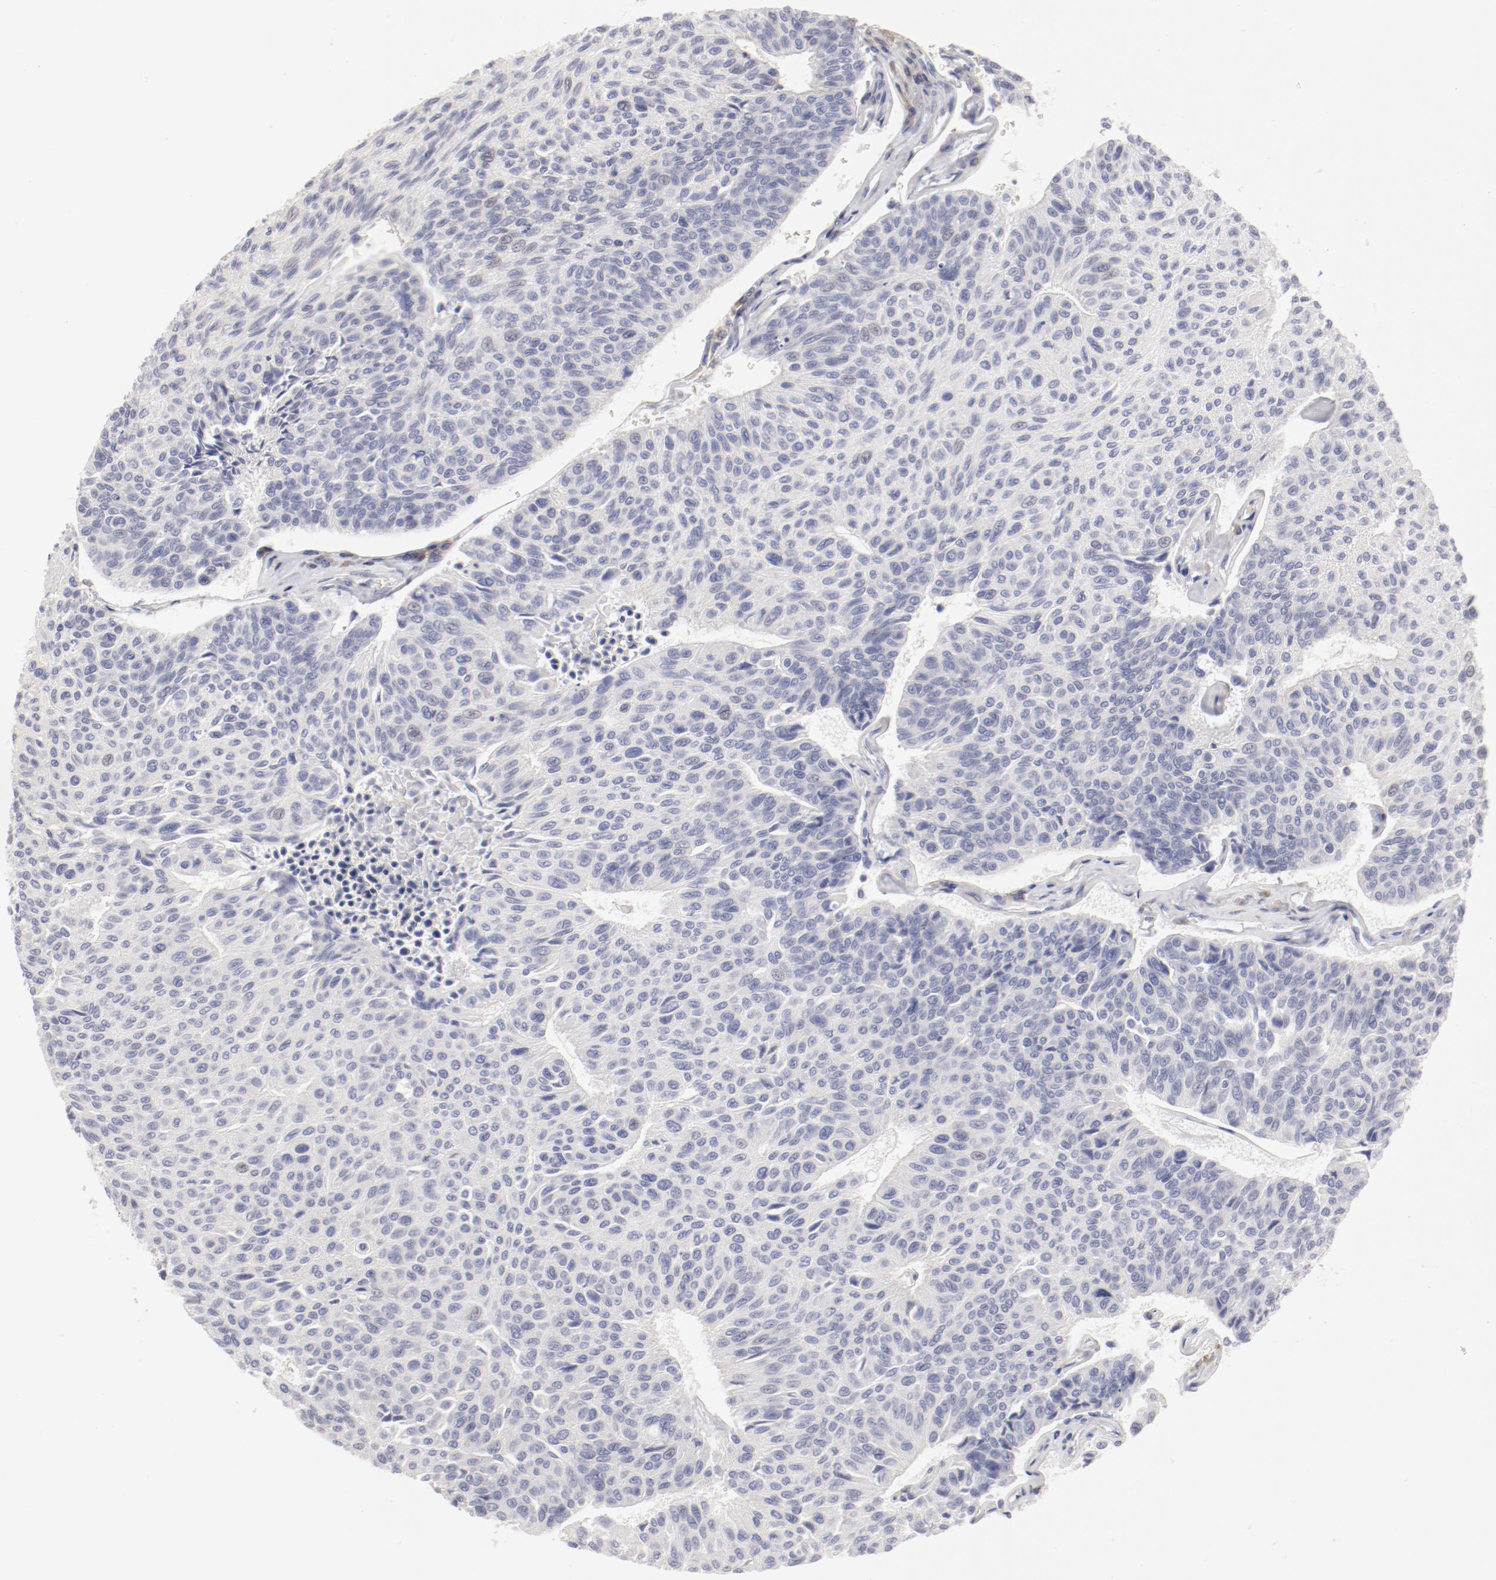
{"staining": {"intensity": "negative", "quantity": "none", "location": "none"}, "tissue": "urothelial cancer", "cell_type": "Tumor cells", "image_type": "cancer", "snomed": [{"axis": "morphology", "description": "Urothelial carcinoma, High grade"}, {"axis": "topography", "description": "Urinary bladder"}], "caption": "A photomicrograph of urothelial cancer stained for a protein displays no brown staining in tumor cells. Brightfield microscopy of immunohistochemistry stained with DAB (brown) and hematoxylin (blue), captured at high magnification.", "gene": "LAX1", "patient": {"sex": "male", "age": 66}}